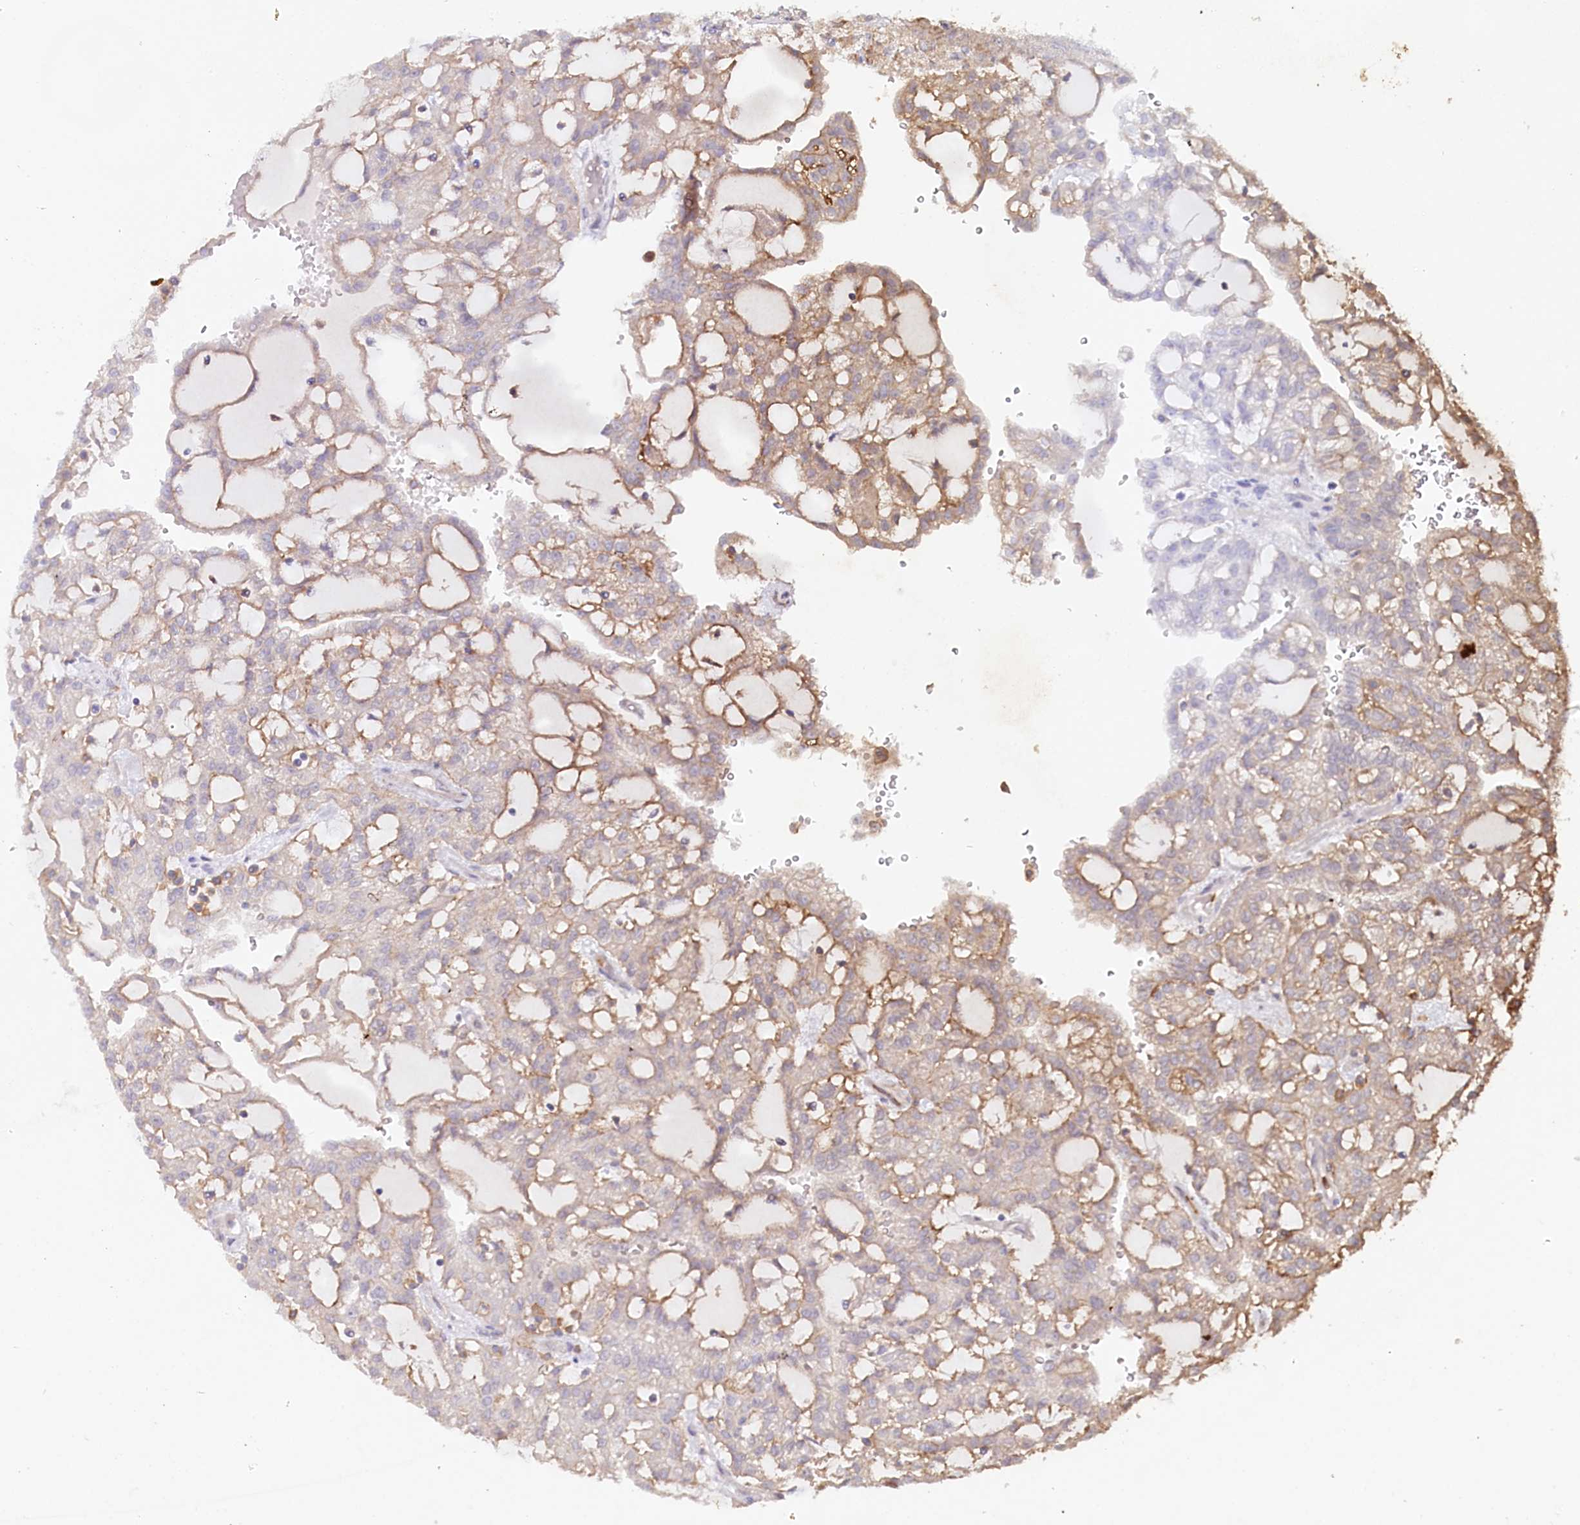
{"staining": {"intensity": "moderate", "quantity": "<25%", "location": "cytoplasmic/membranous"}, "tissue": "renal cancer", "cell_type": "Tumor cells", "image_type": "cancer", "snomed": [{"axis": "morphology", "description": "Adenocarcinoma, NOS"}, {"axis": "topography", "description": "Kidney"}], "caption": "Tumor cells display low levels of moderate cytoplasmic/membranous expression in approximately <25% of cells in renal adenocarcinoma. (IHC, brightfield microscopy, high magnification).", "gene": "ALDH3B1", "patient": {"sex": "male", "age": 63}}